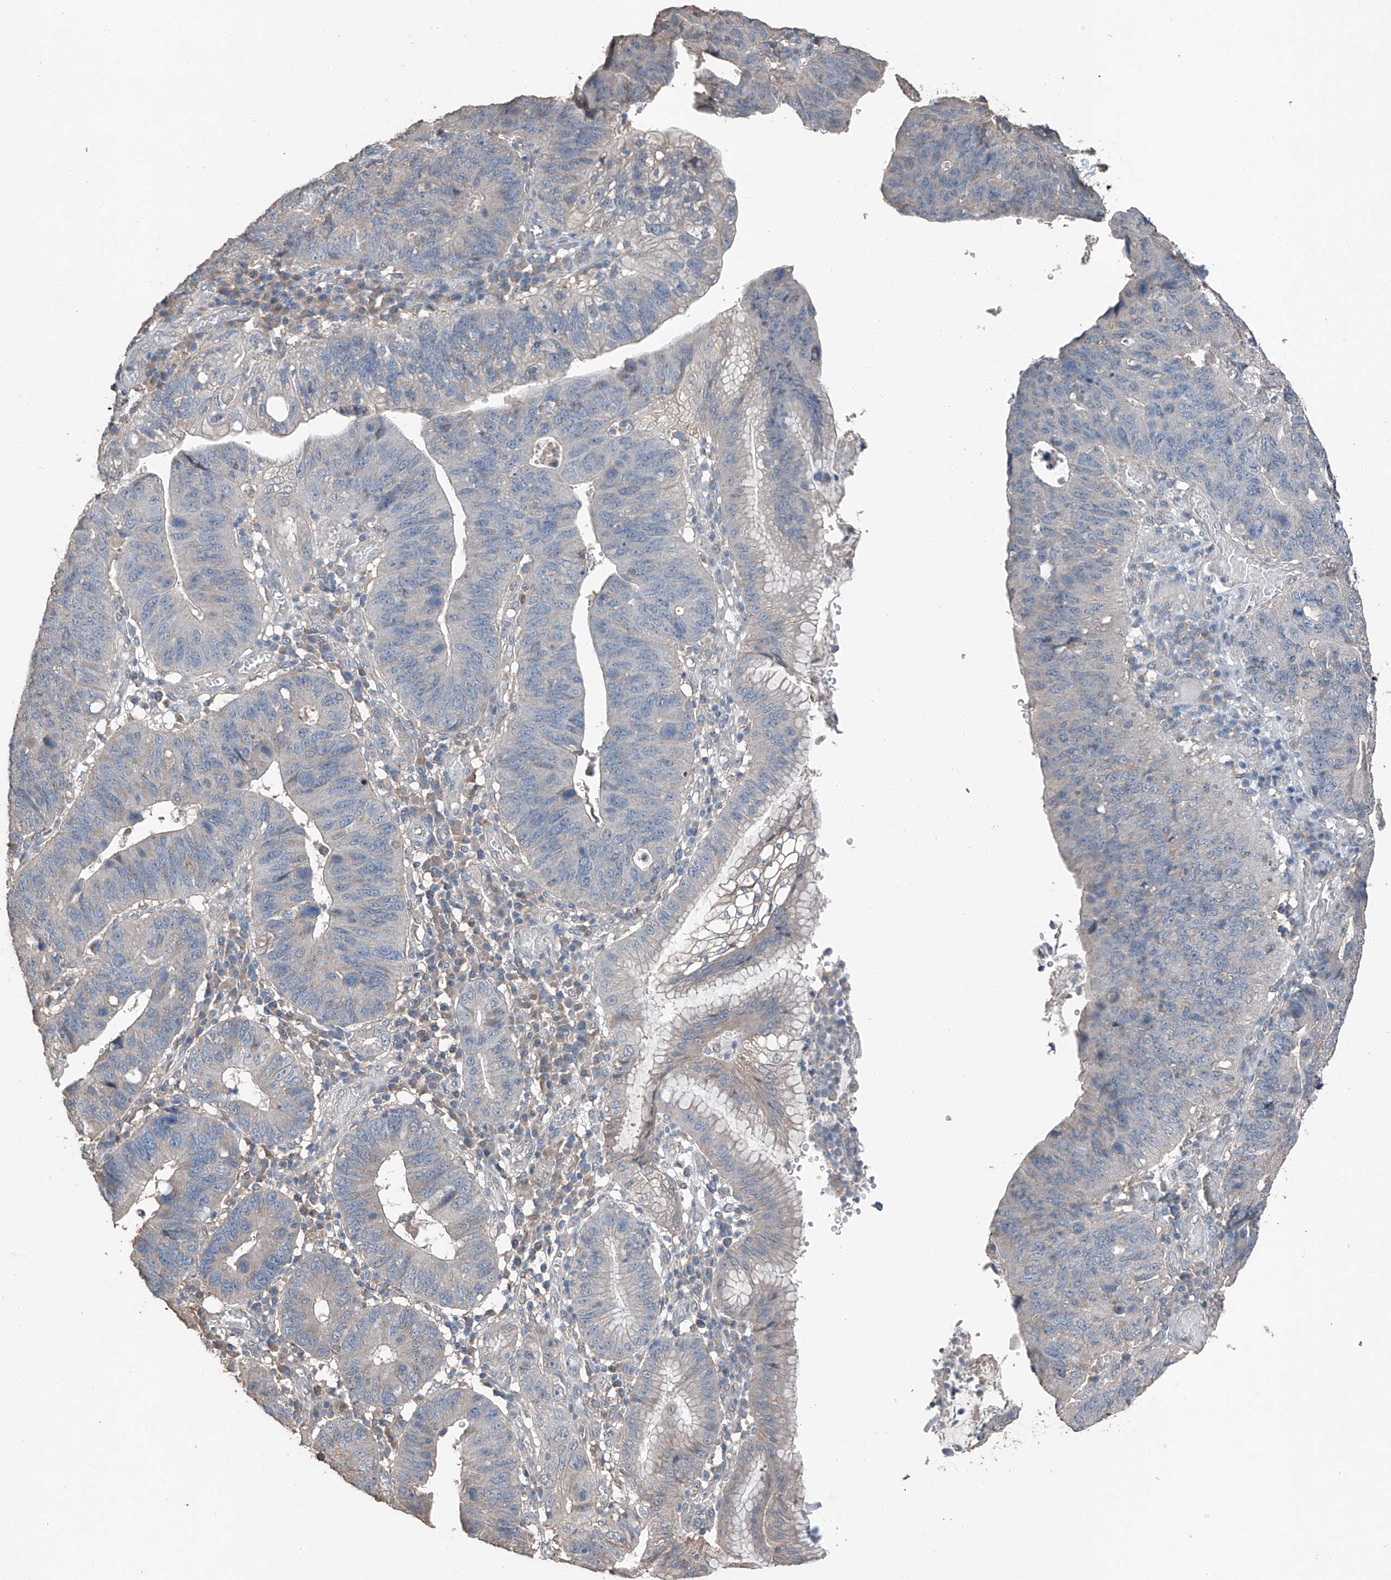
{"staining": {"intensity": "negative", "quantity": "none", "location": "none"}, "tissue": "stomach cancer", "cell_type": "Tumor cells", "image_type": "cancer", "snomed": [{"axis": "morphology", "description": "Adenocarcinoma, NOS"}, {"axis": "topography", "description": "Stomach"}], "caption": "DAB (3,3'-diaminobenzidine) immunohistochemical staining of human stomach cancer (adenocarcinoma) reveals no significant staining in tumor cells. (DAB (3,3'-diaminobenzidine) IHC with hematoxylin counter stain).", "gene": "MAMLD1", "patient": {"sex": "male", "age": 59}}